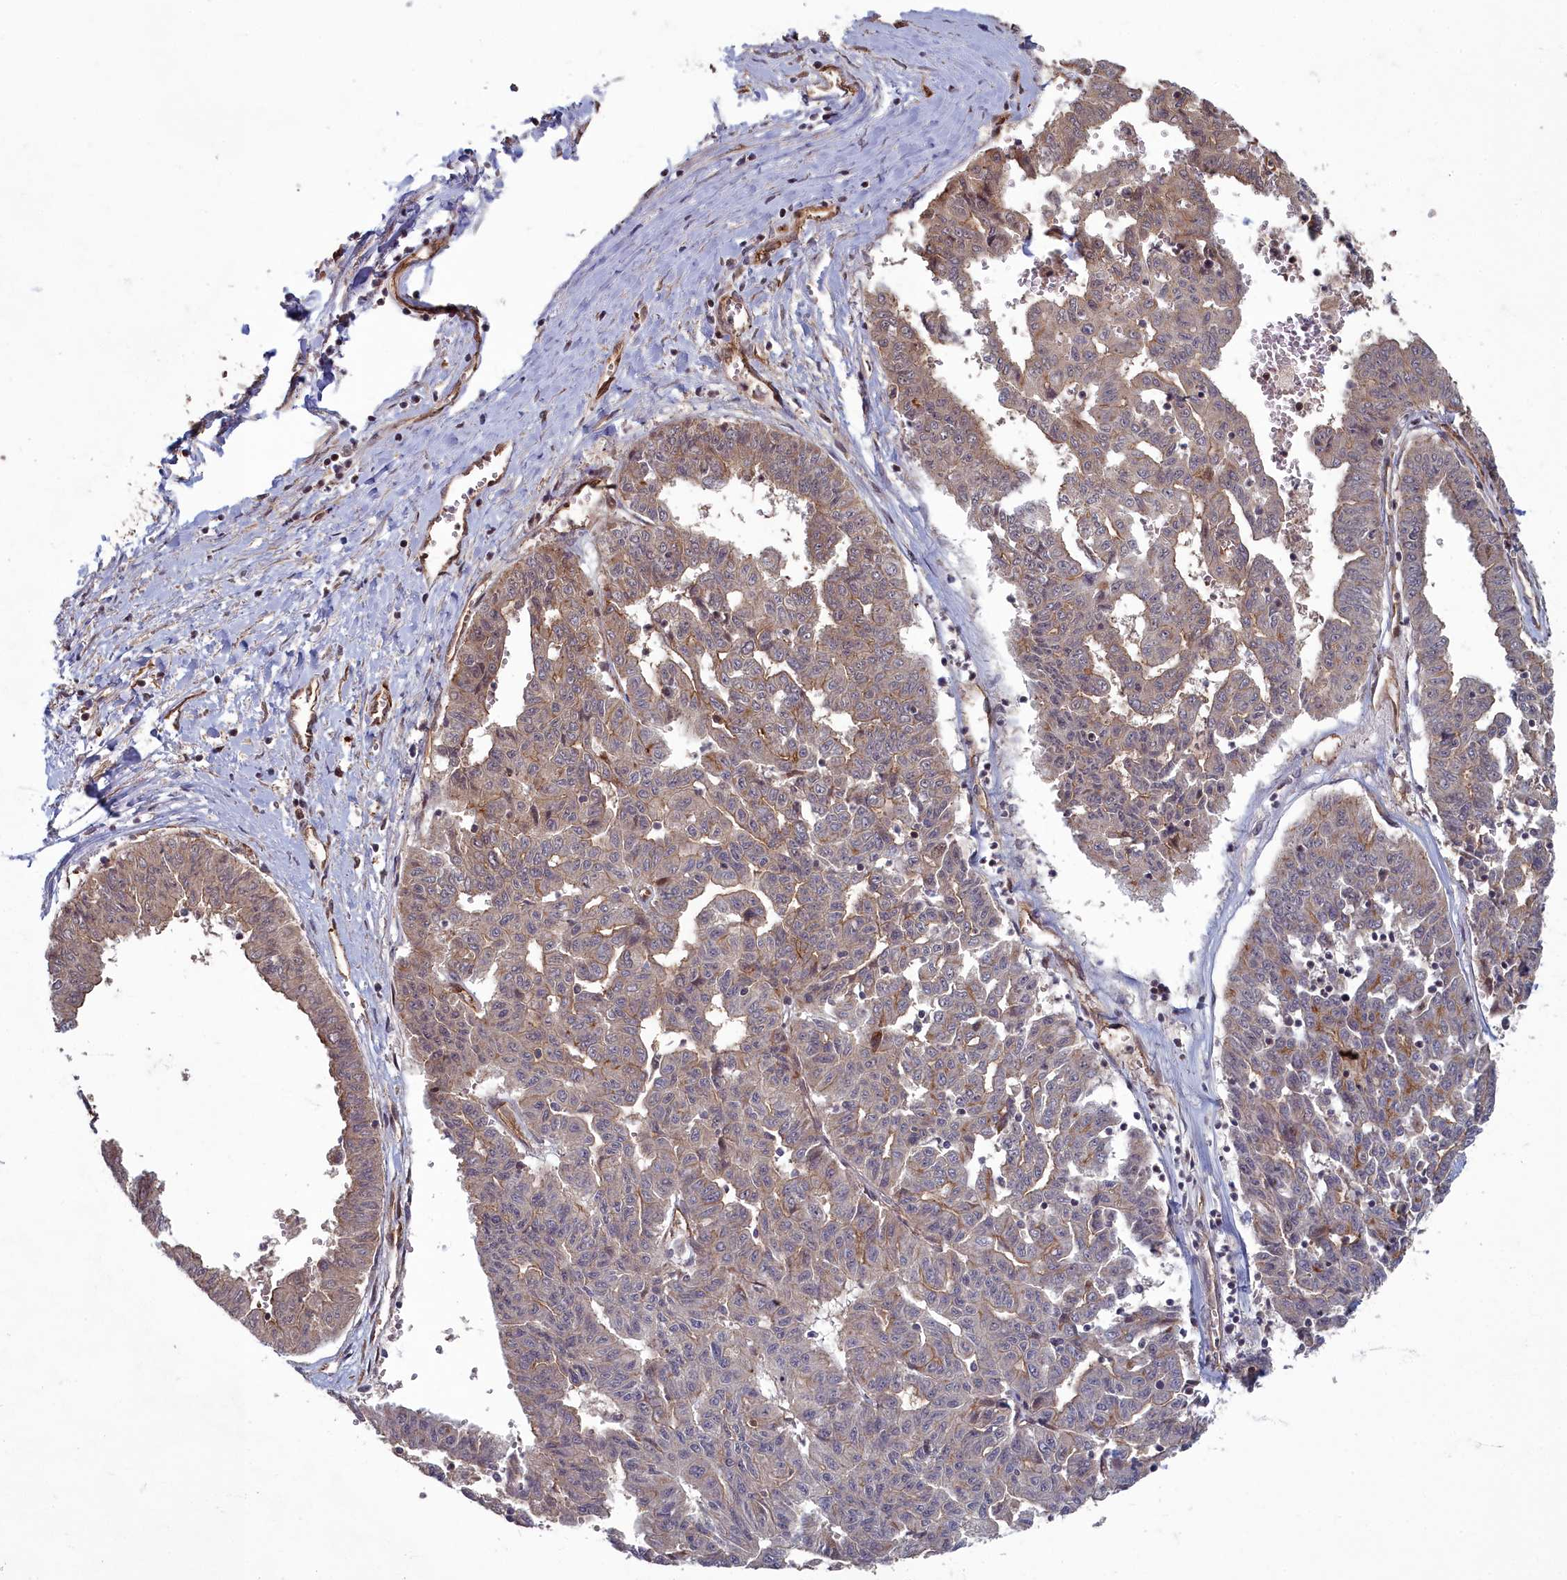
{"staining": {"intensity": "moderate", "quantity": "25%-75%", "location": "cytoplasmic/membranous,nuclear"}, "tissue": "liver cancer", "cell_type": "Tumor cells", "image_type": "cancer", "snomed": [{"axis": "morphology", "description": "Cholangiocarcinoma"}, {"axis": "topography", "description": "Liver"}], "caption": "A photomicrograph showing moderate cytoplasmic/membranous and nuclear staining in approximately 25%-75% of tumor cells in liver cancer (cholangiocarcinoma), as visualized by brown immunohistochemical staining.", "gene": "TSPYL4", "patient": {"sex": "female", "age": 77}}